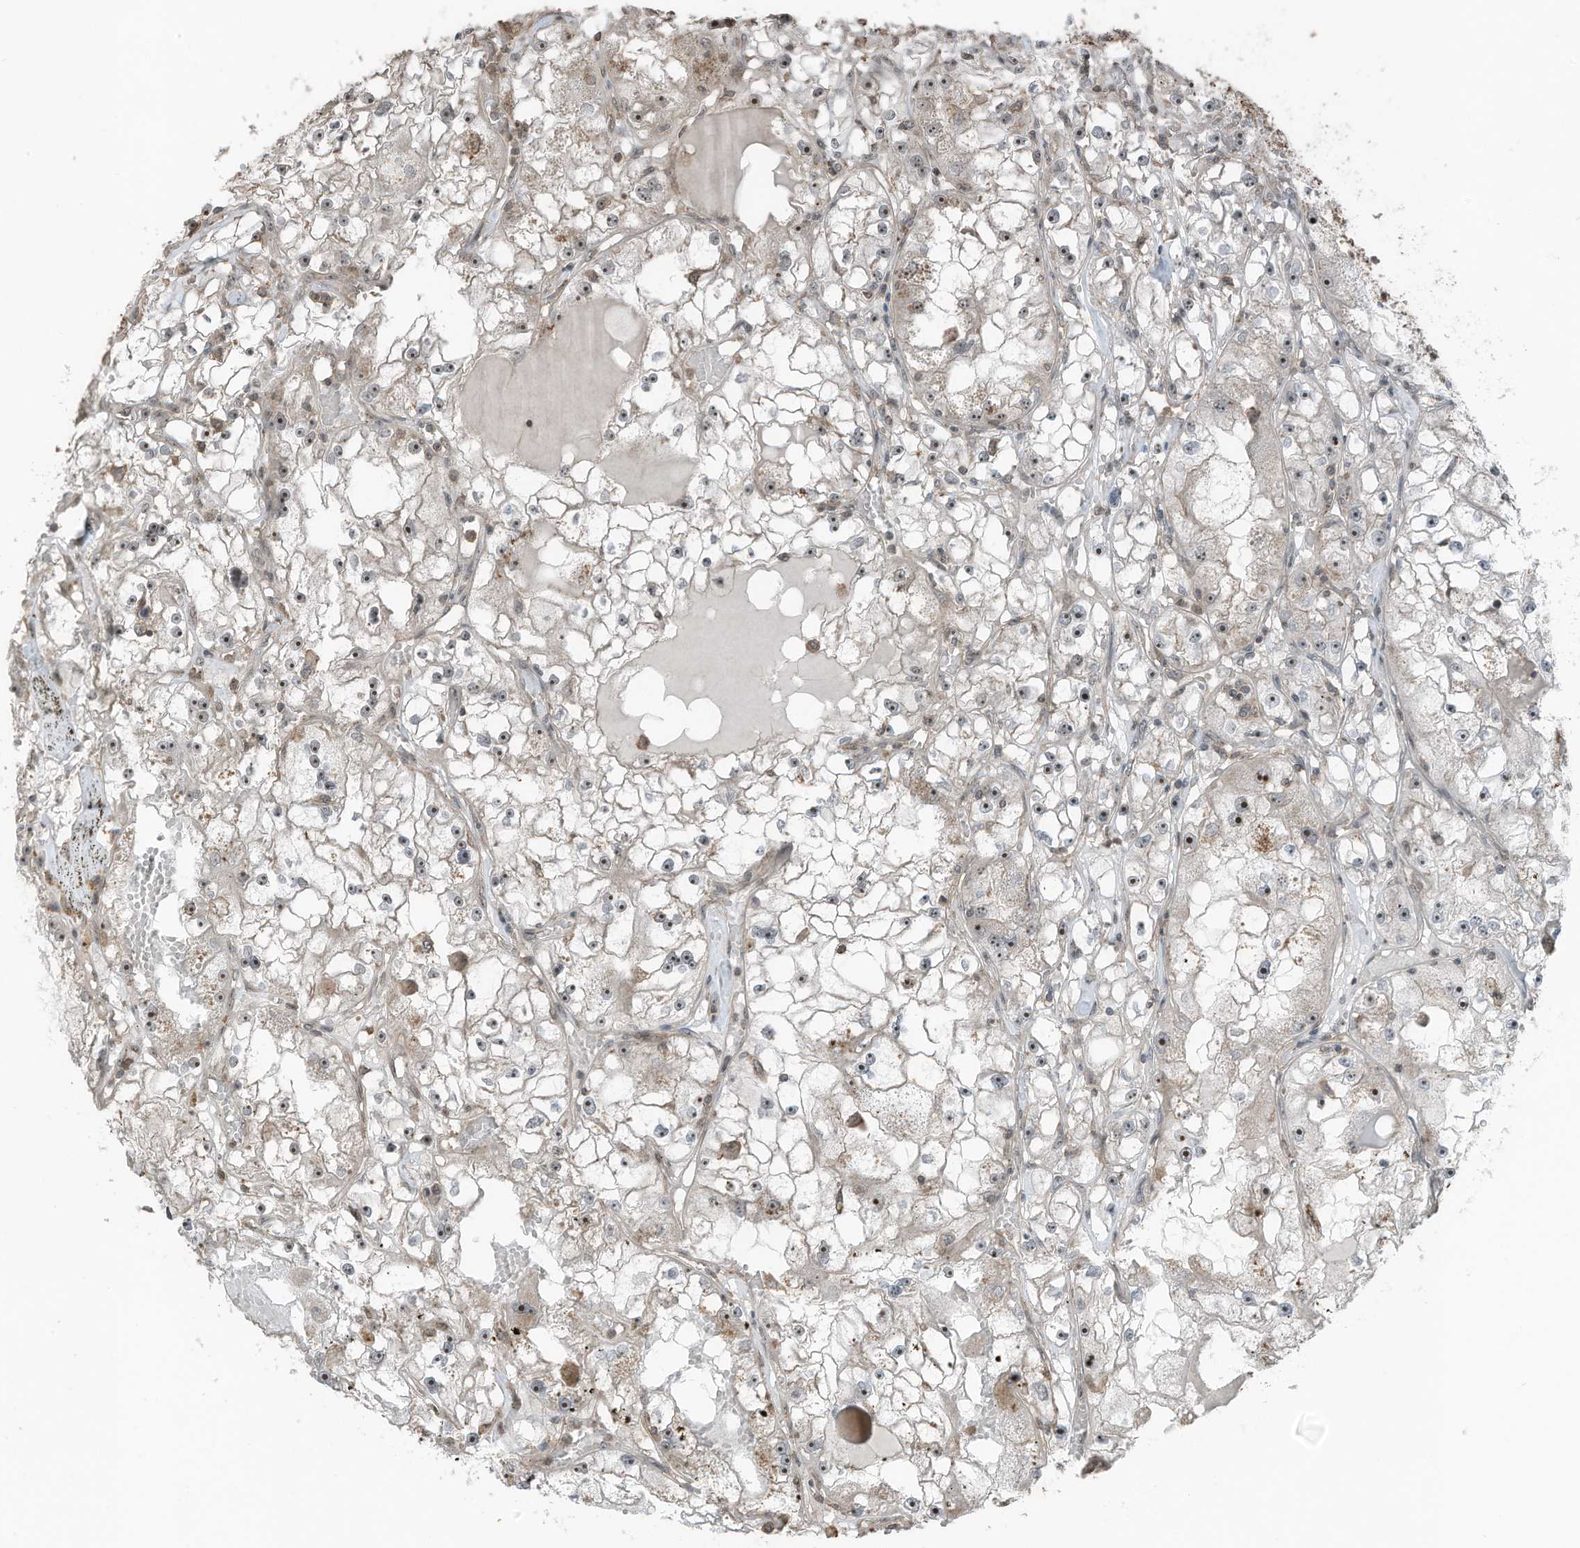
{"staining": {"intensity": "moderate", "quantity": ">75%", "location": "nuclear"}, "tissue": "renal cancer", "cell_type": "Tumor cells", "image_type": "cancer", "snomed": [{"axis": "morphology", "description": "Adenocarcinoma, NOS"}, {"axis": "topography", "description": "Kidney"}], "caption": "The micrograph shows immunohistochemical staining of renal cancer. There is moderate nuclear expression is appreciated in approximately >75% of tumor cells.", "gene": "UTP3", "patient": {"sex": "male", "age": 56}}